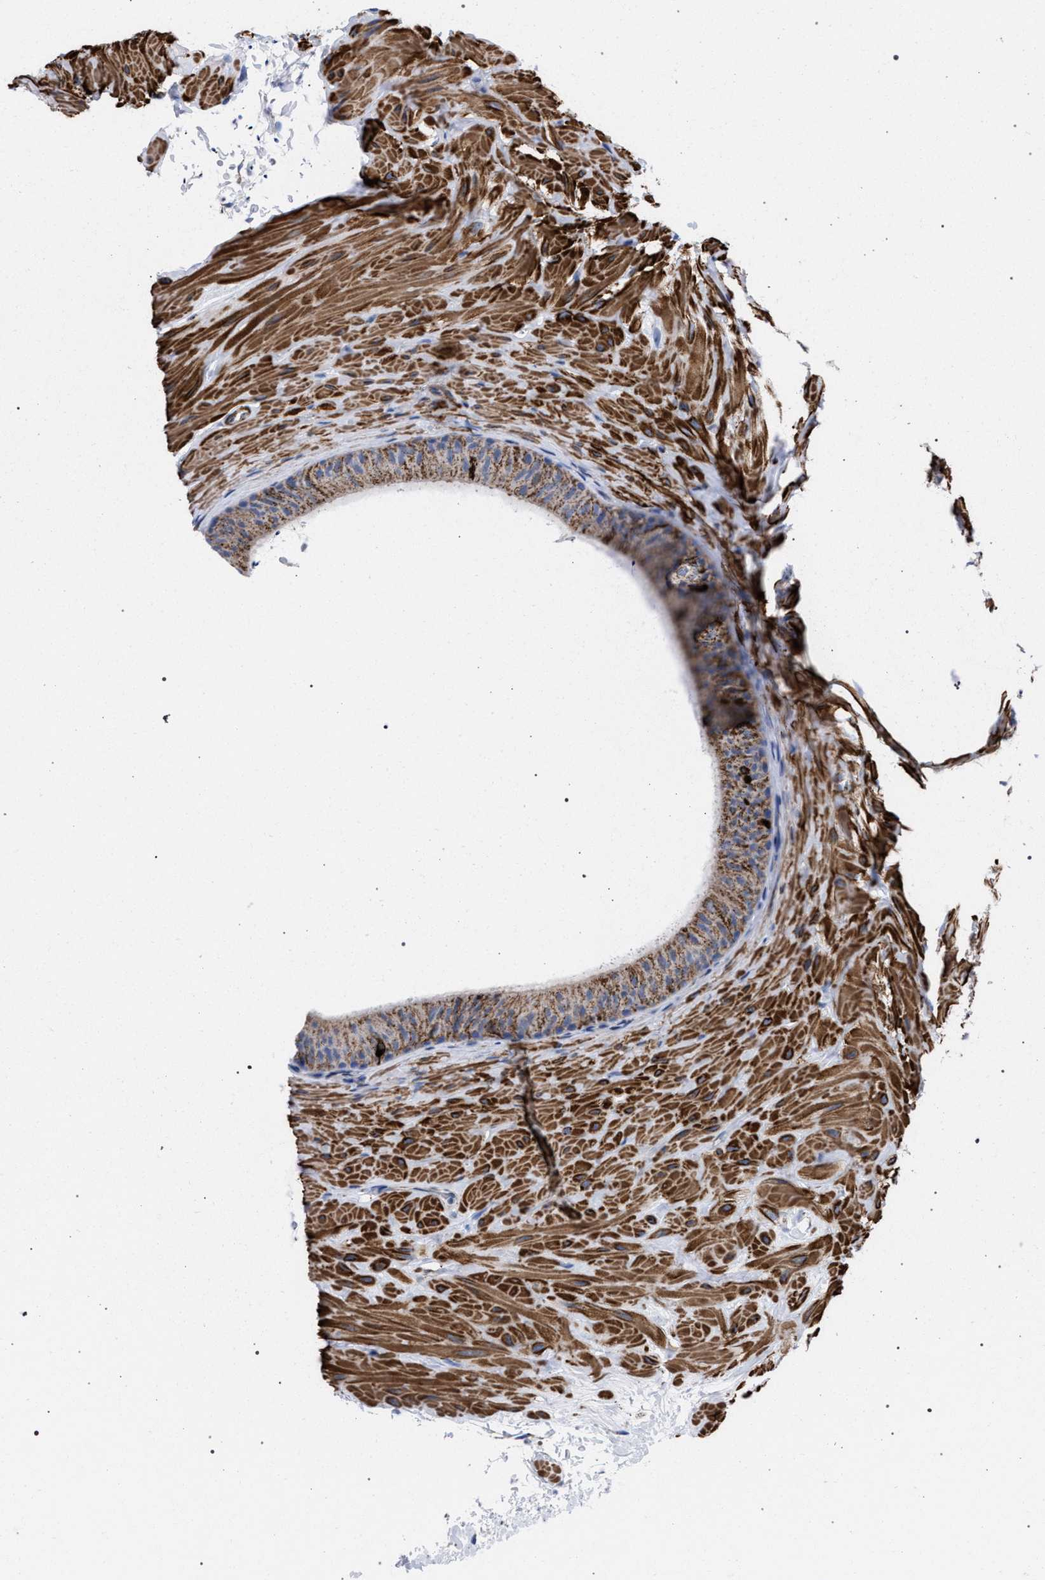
{"staining": {"intensity": "moderate", "quantity": ">75%", "location": "cytoplasmic/membranous"}, "tissue": "epididymis", "cell_type": "Glandular cells", "image_type": "normal", "snomed": [{"axis": "morphology", "description": "Normal tissue, NOS"}, {"axis": "topography", "description": "Epididymis"}], "caption": "High-power microscopy captured an immunohistochemistry (IHC) photomicrograph of benign epididymis, revealing moderate cytoplasmic/membranous expression in about >75% of glandular cells.", "gene": "ACADS", "patient": {"sex": "male", "age": 34}}